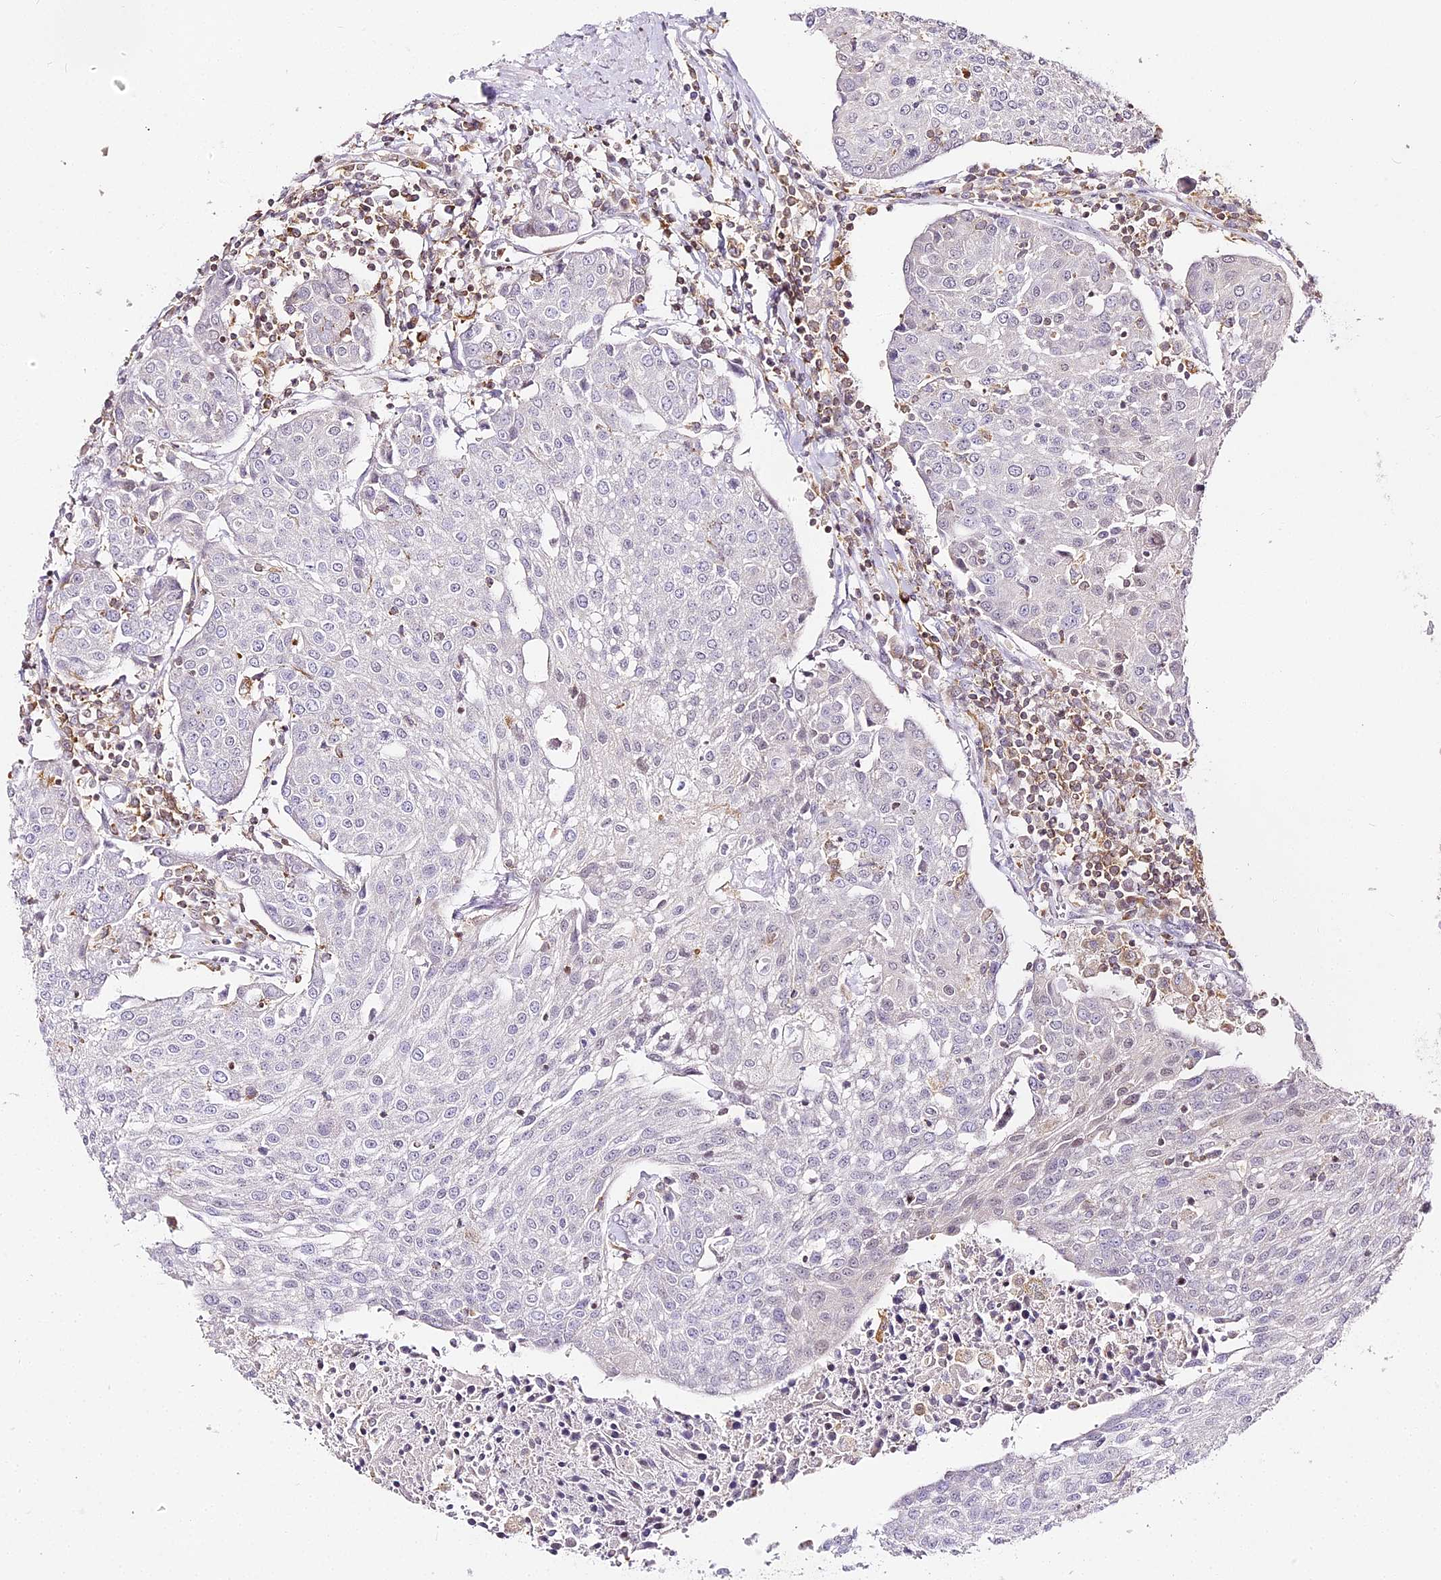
{"staining": {"intensity": "negative", "quantity": "none", "location": "none"}, "tissue": "urothelial cancer", "cell_type": "Tumor cells", "image_type": "cancer", "snomed": [{"axis": "morphology", "description": "Urothelial carcinoma, High grade"}, {"axis": "topography", "description": "Urinary bladder"}], "caption": "High magnification brightfield microscopy of urothelial cancer stained with DAB (3,3'-diaminobenzidine) (brown) and counterstained with hematoxylin (blue): tumor cells show no significant positivity. (IHC, brightfield microscopy, high magnification).", "gene": "DOCK2", "patient": {"sex": "female", "age": 85}}